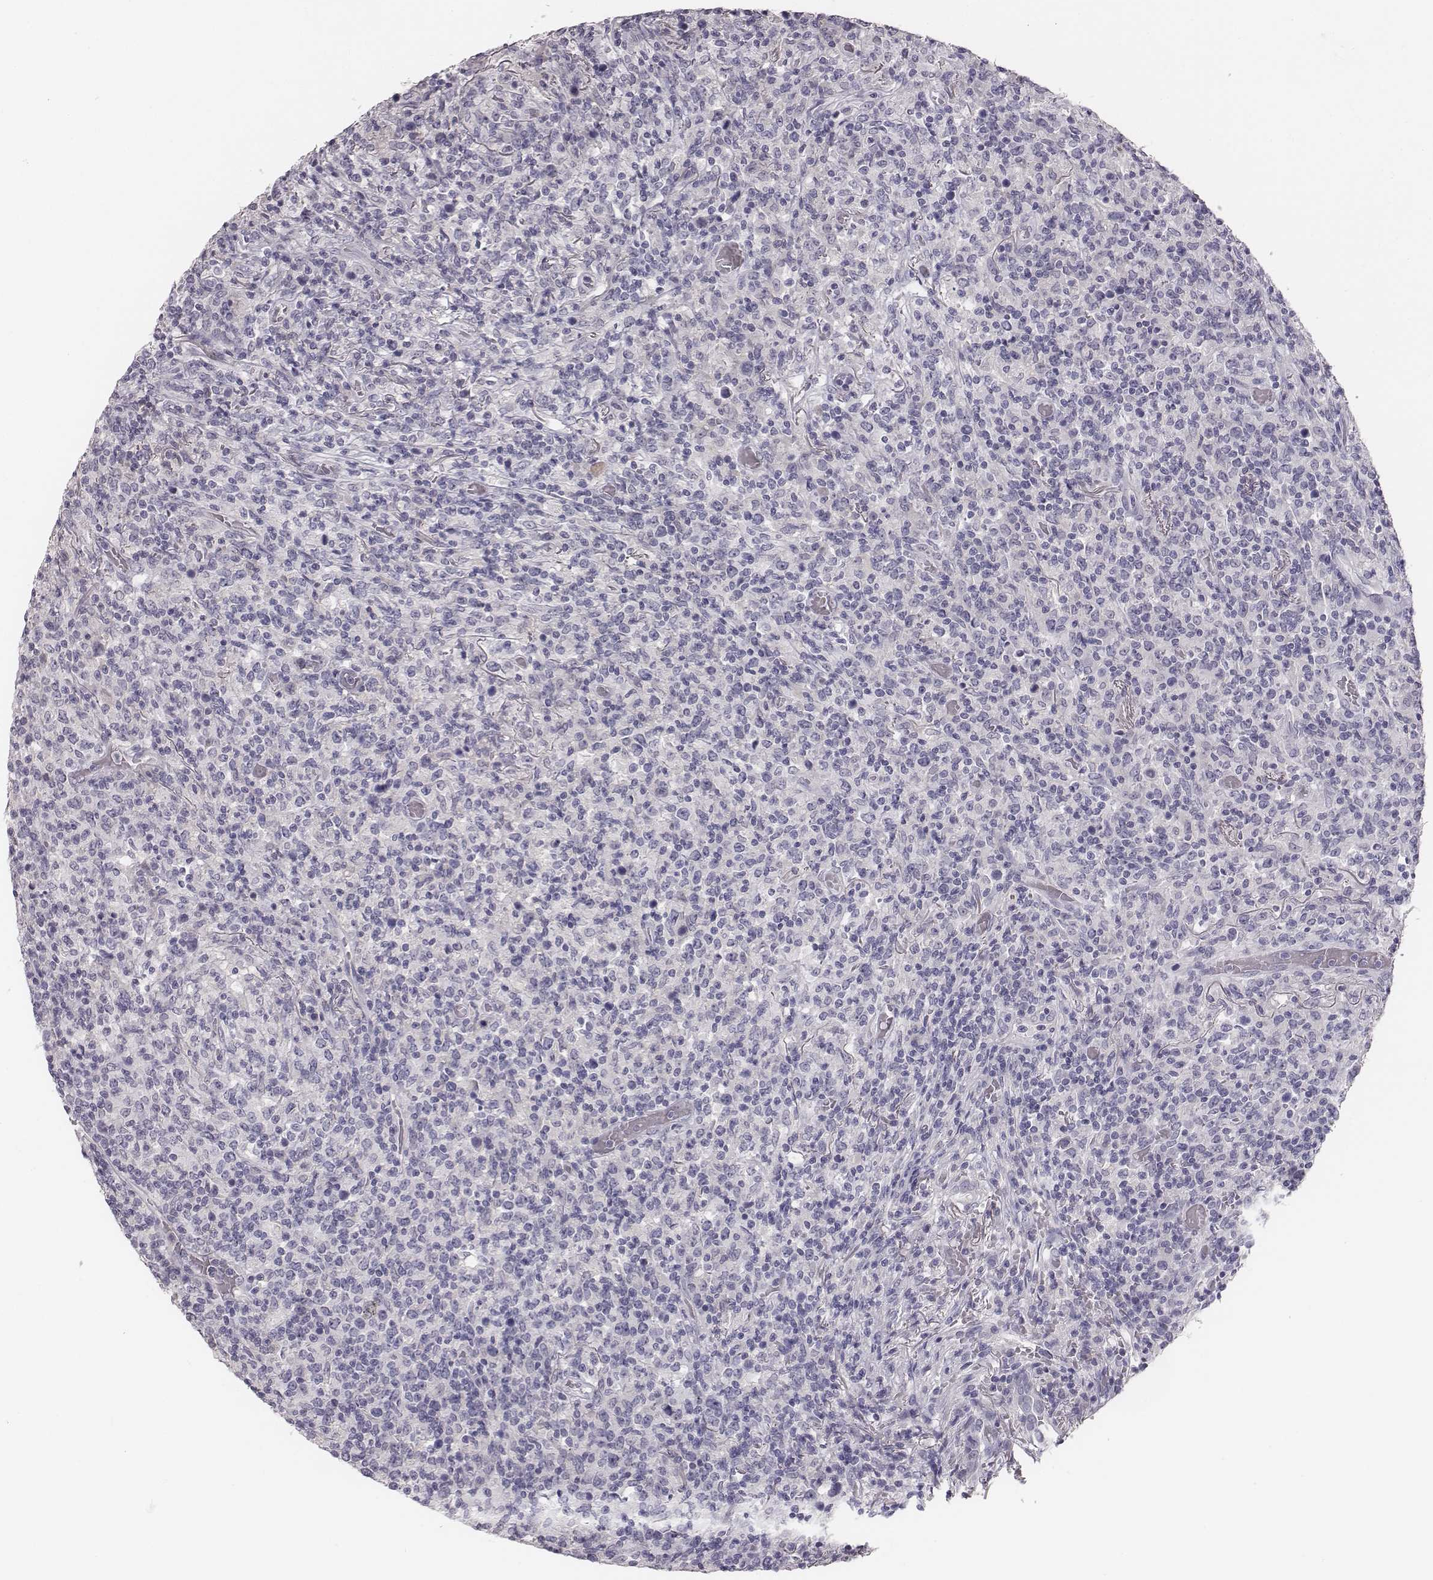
{"staining": {"intensity": "negative", "quantity": "none", "location": "none"}, "tissue": "lymphoma", "cell_type": "Tumor cells", "image_type": "cancer", "snomed": [{"axis": "morphology", "description": "Malignant lymphoma, non-Hodgkin's type, High grade"}, {"axis": "topography", "description": "Lung"}], "caption": "This is an IHC photomicrograph of lymphoma. There is no expression in tumor cells.", "gene": "MYH6", "patient": {"sex": "male", "age": 79}}